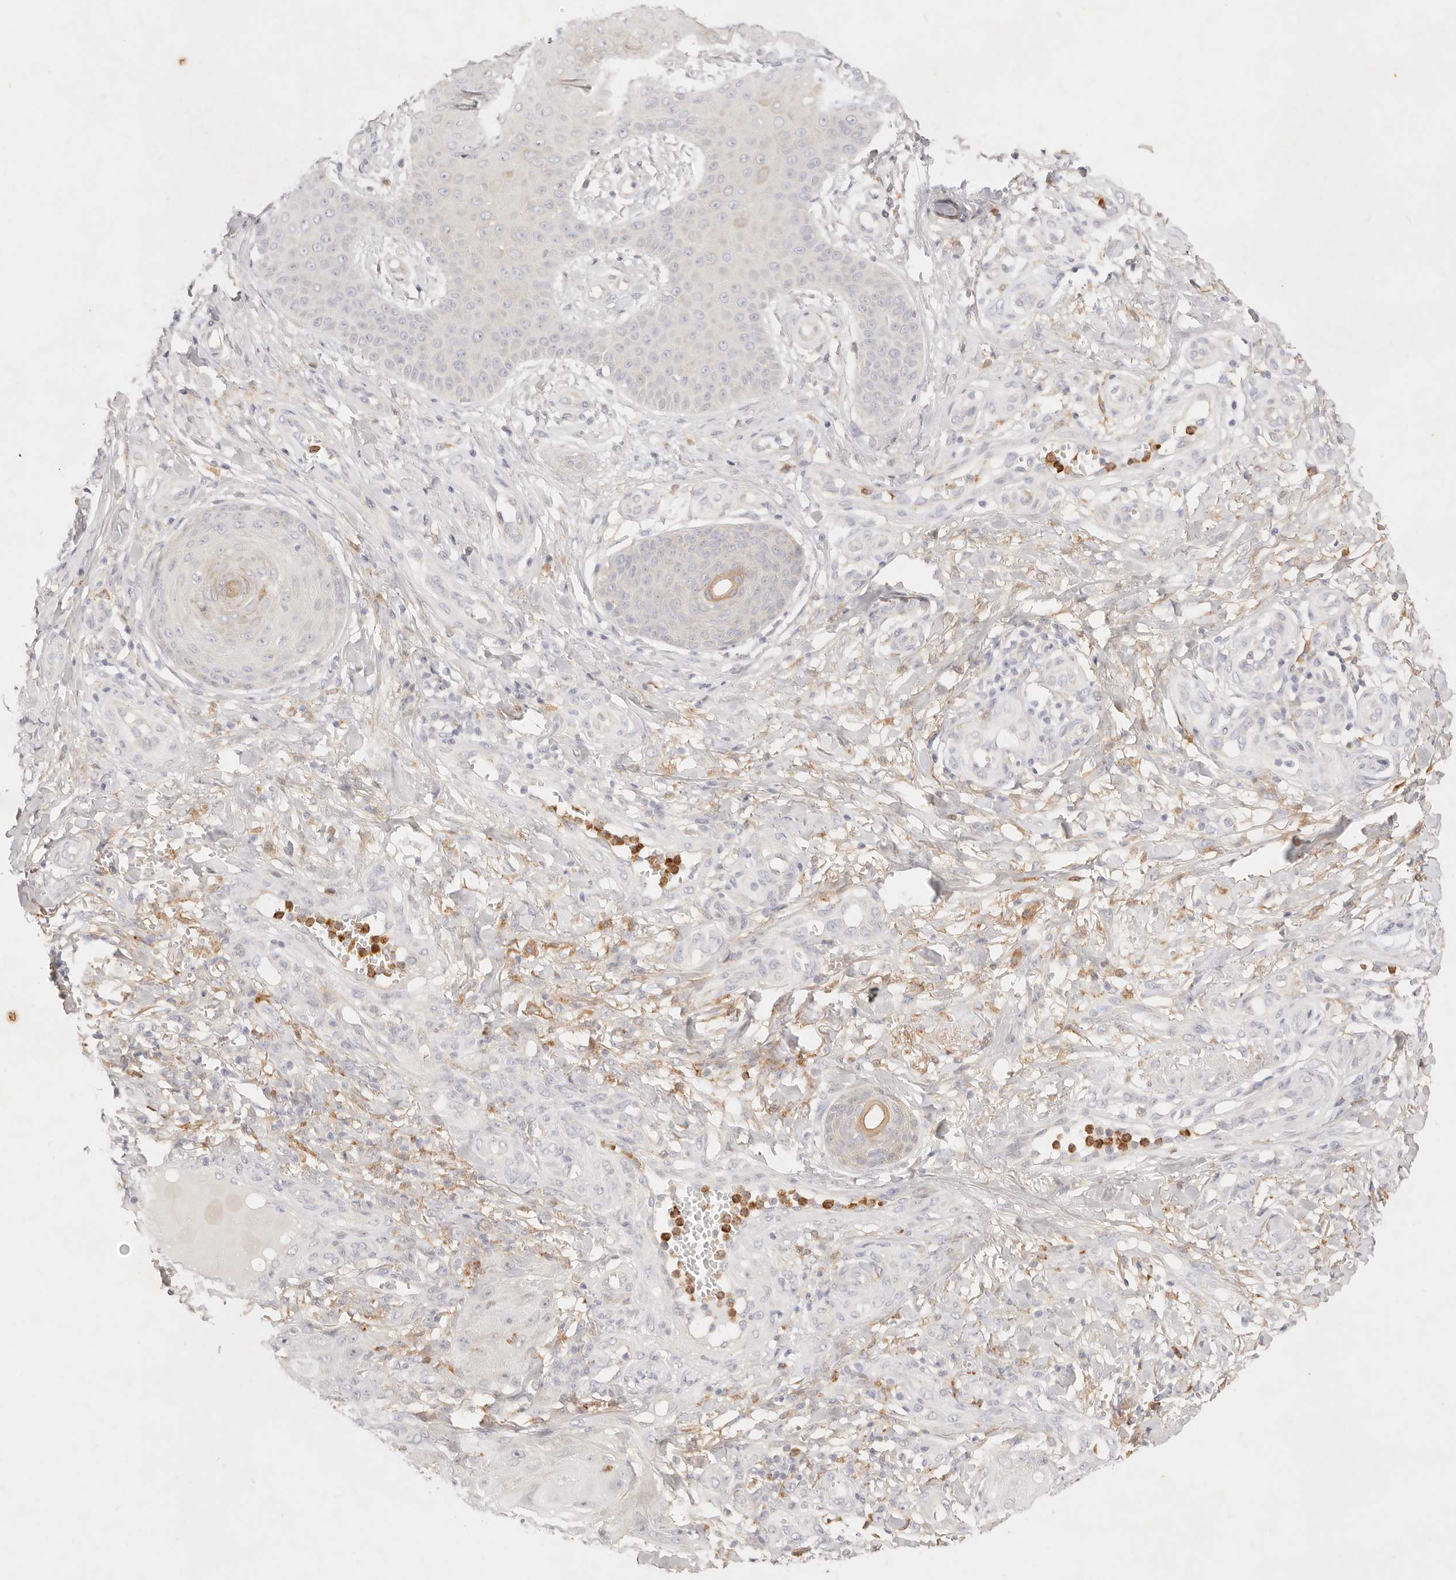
{"staining": {"intensity": "negative", "quantity": "none", "location": "none"}, "tissue": "skin cancer", "cell_type": "Tumor cells", "image_type": "cancer", "snomed": [{"axis": "morphology", "description": "Squamous cell carcinoma, NOS"}, {"axis": "topography", "description": "Skin"}], "caption": "Immunohistochemistry (IHC) image of neoplastic tissue: skin squamous cell carcinoma stained with DAB reveals no significant protein expression in tumor cells.", "gene": "GPR84", "patient": {"sex": "male", "age": 74}}